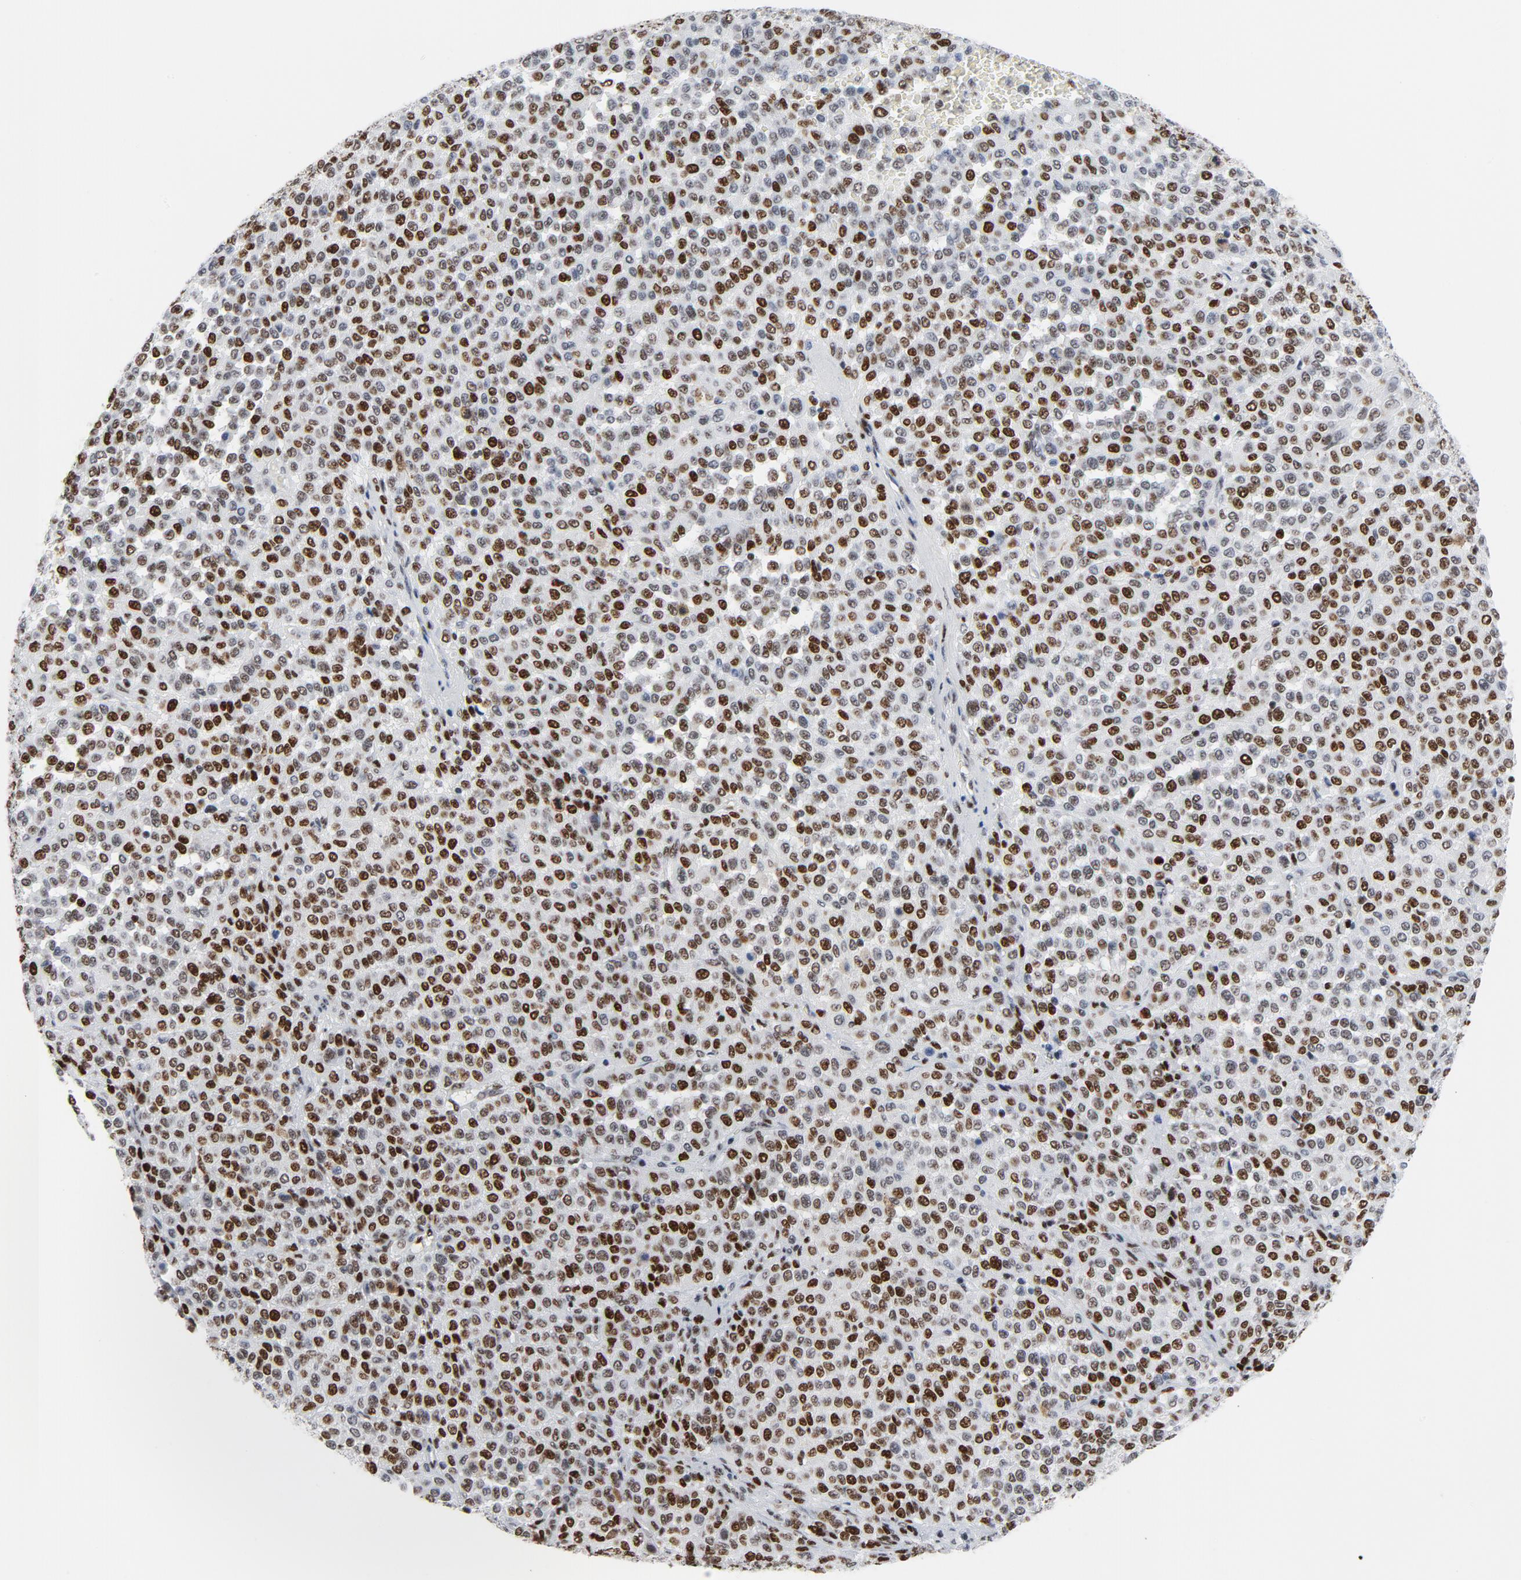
{"staining": {"intensity": "strong", "quantity": "25%-75%", "location": "nuclear"}, "tissue": "melanoma", "cell_type": "Tumor cells", "image_type": "cancer", "snomed": [{"axis": "morphology", "description": "Malignant melanoma, Metastatic site"}, {"axis": "topography", "description": "Pancreas"}], "caption": "IHC histopathology image of malignant melanoma (metastatic site) stained for a protein (brown), which exhibits high levels of strong nuclear positivity in approximately 25%-75% of tumor cells.", "gene": "POLD1", "patient": {"sex": "female", "age": 30}}